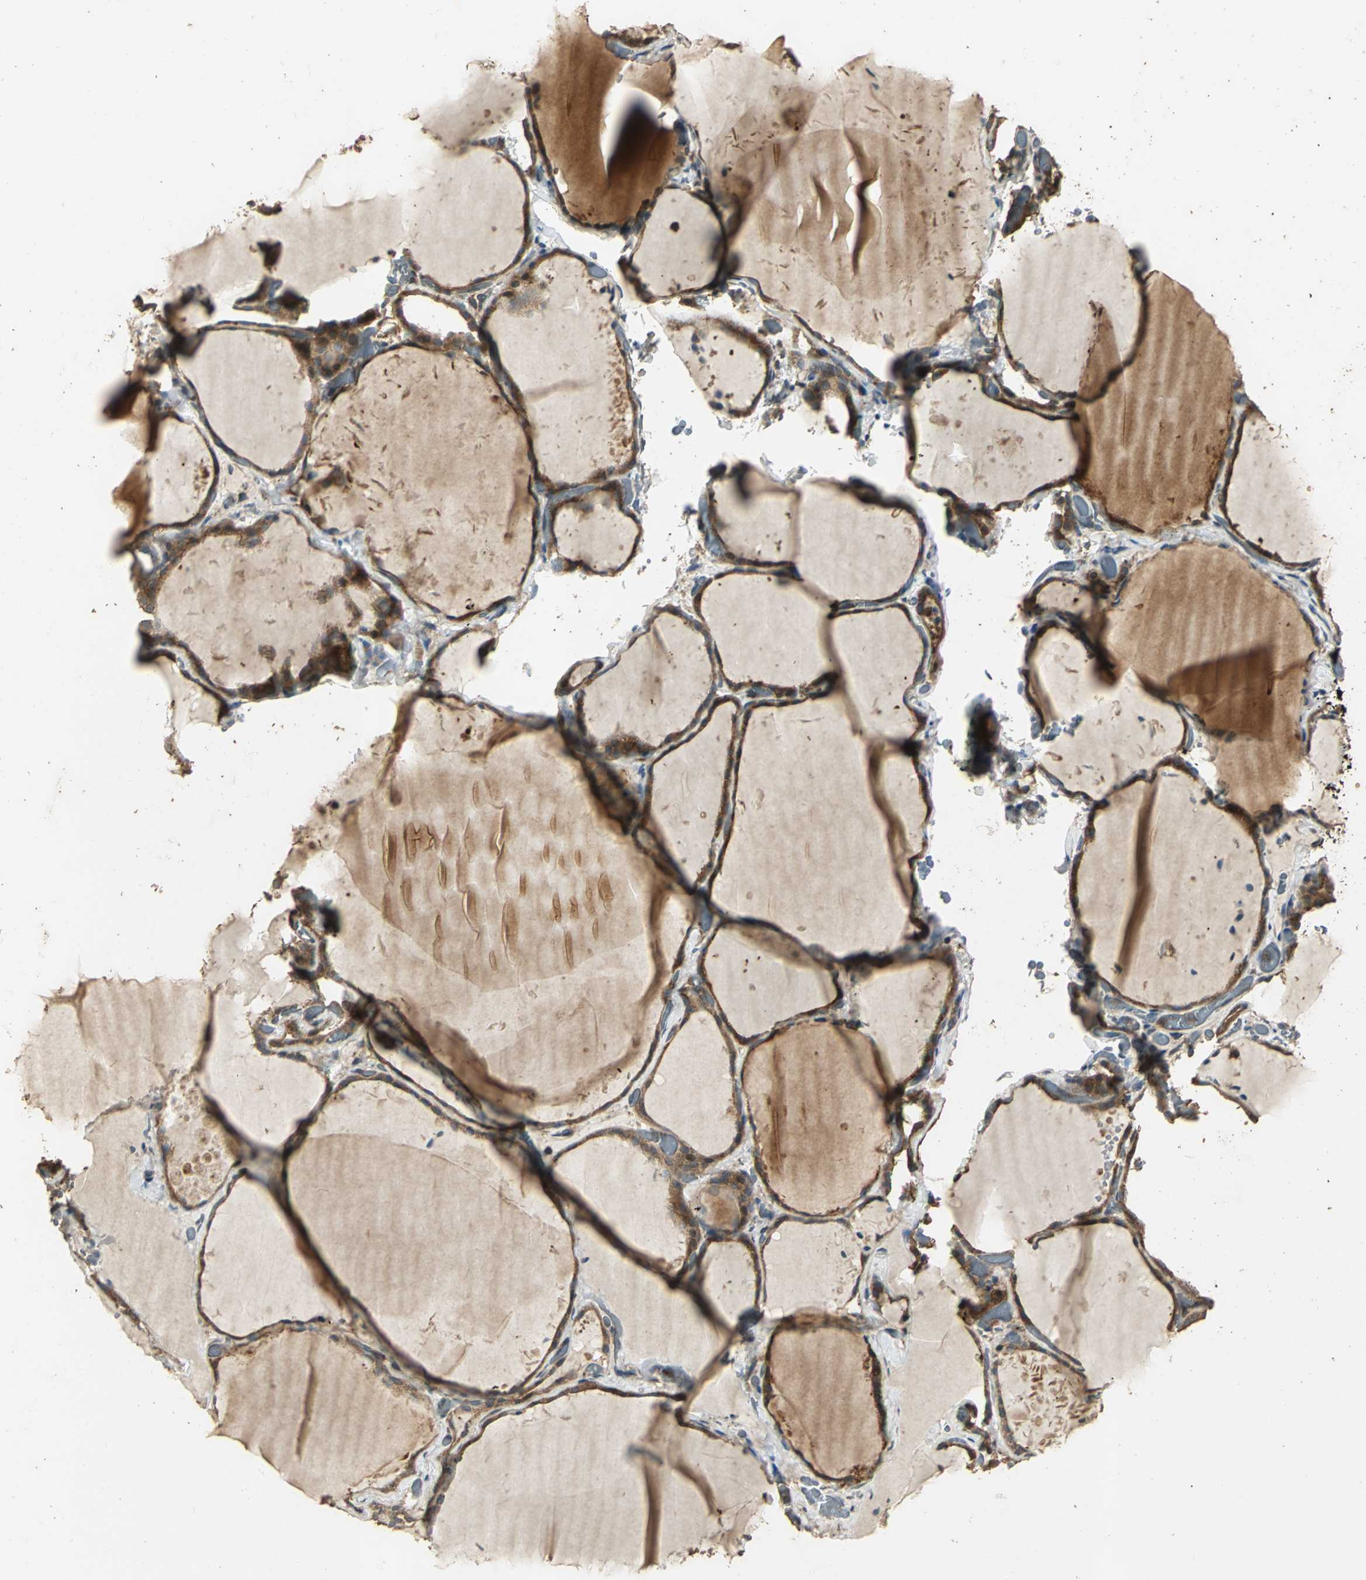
{"staining": {"intensity": "strong", "quantity": ">75%", "location": "cytoplasmic/membranous"}, "tissue": "thyroid gland", "cell_type": "Glandular cells", "image_type": "normal", "snomed": [{"axis": "morphology", "description": "Normal tissue, NOS"}, {"axis": "topography", "description": "Thyroid gland"}], "caption": "Glandular cells show high levels of strong cytoplasmic/membranous staining in about >75% of cells in benign thyroid gland.", "gene": "KANK1", "patient": {"sex": "female", "age": 22}}